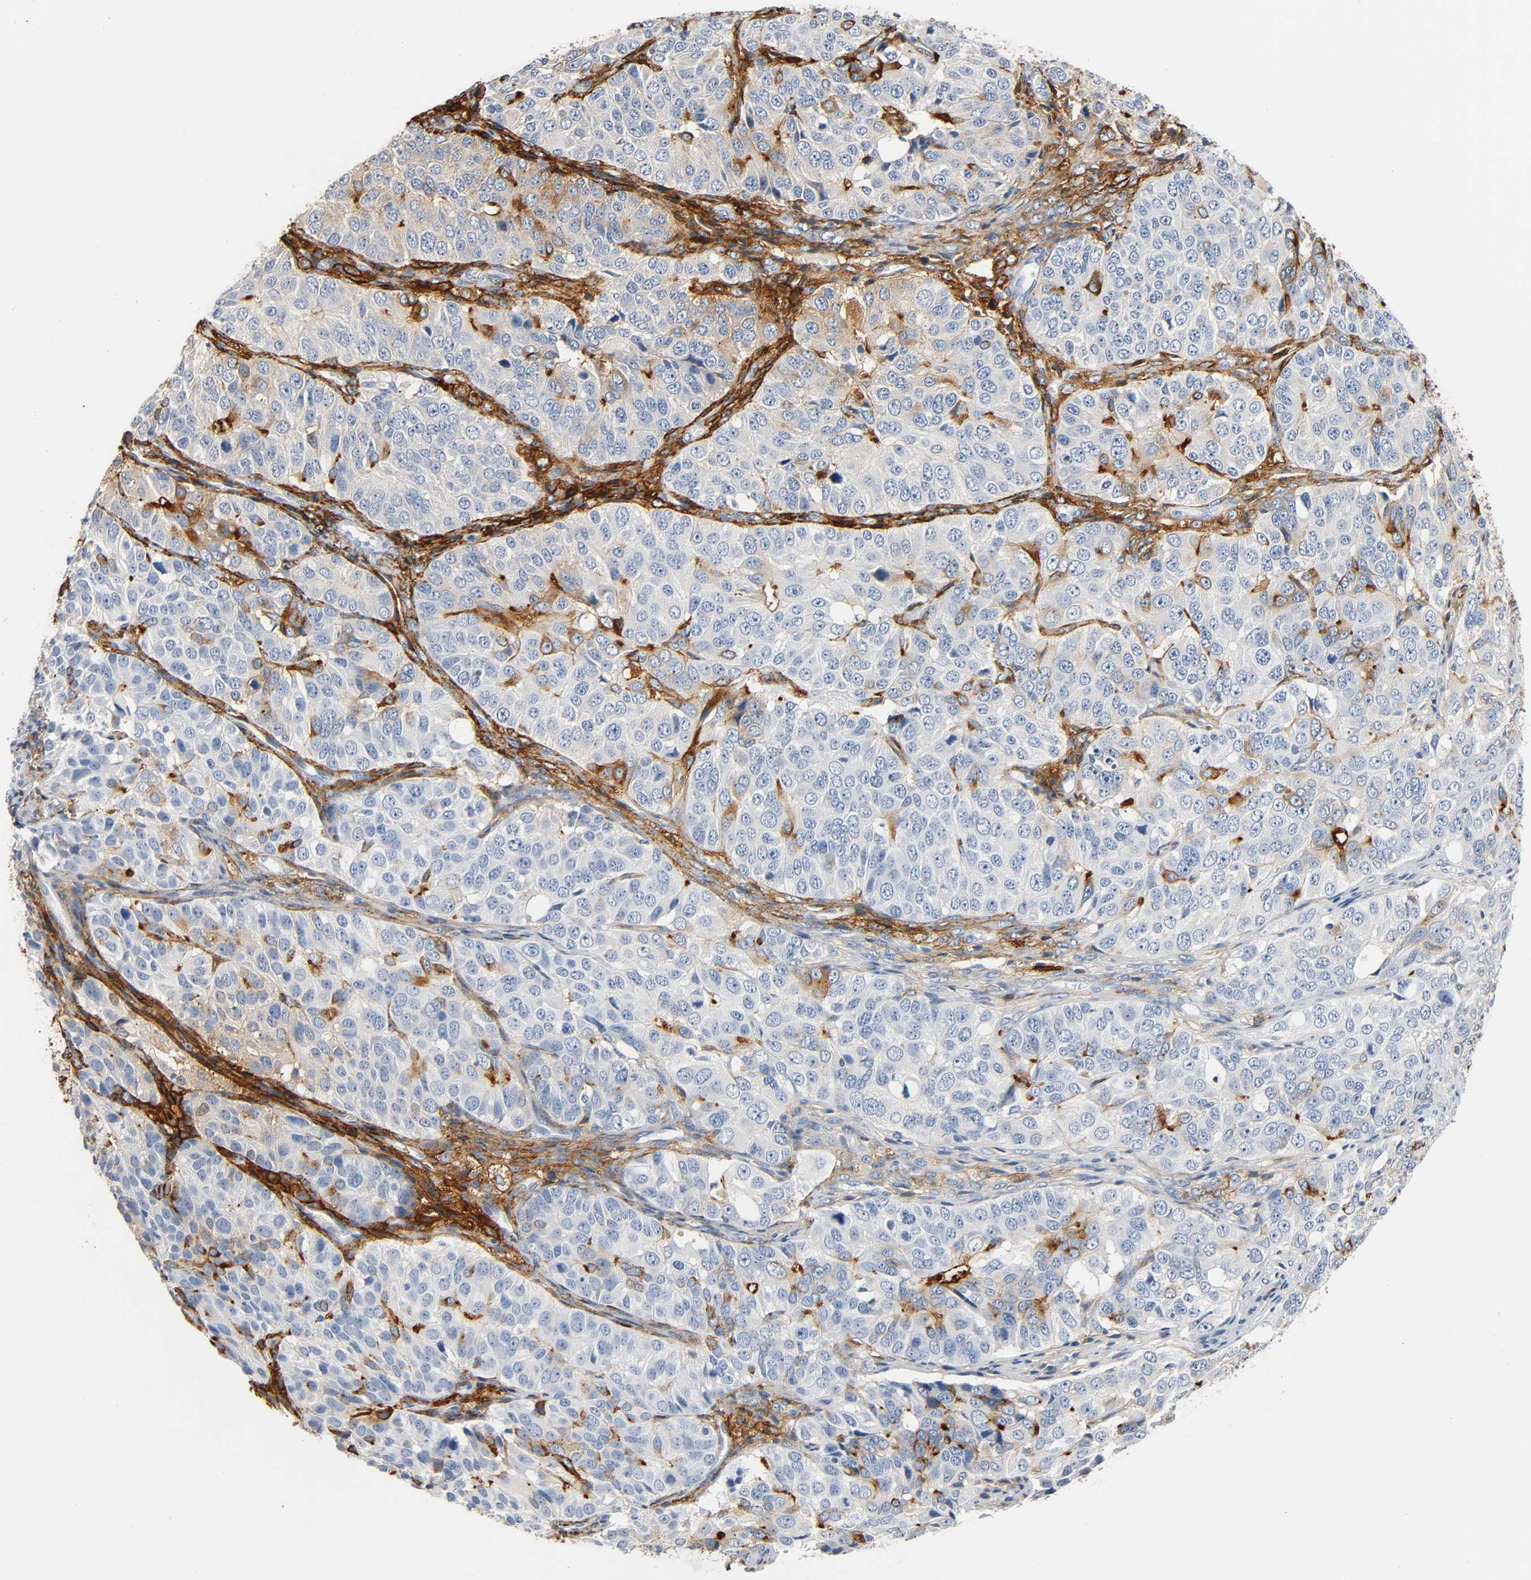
{"staining": {"intensity": "moderate", "quantity": "<25%", "location": "cytoplasmic/membranous"}, "tissue": "ovarian cancer", "cell_type": "Tumor cells", "image_type": "cancer", "snomed": [{"axis": "morphology", "description": "Carcinoma, endometroid"}, {"axis": "topography", "description": "Ovary"}], "caption": "IHC of ovarian cancer displays low levels of moderate cytoplasmic/membranous expression in approximately <25% of tumor cells.", "gene": "ANPEP", "patient": {"sex": "female", "age": 51}}